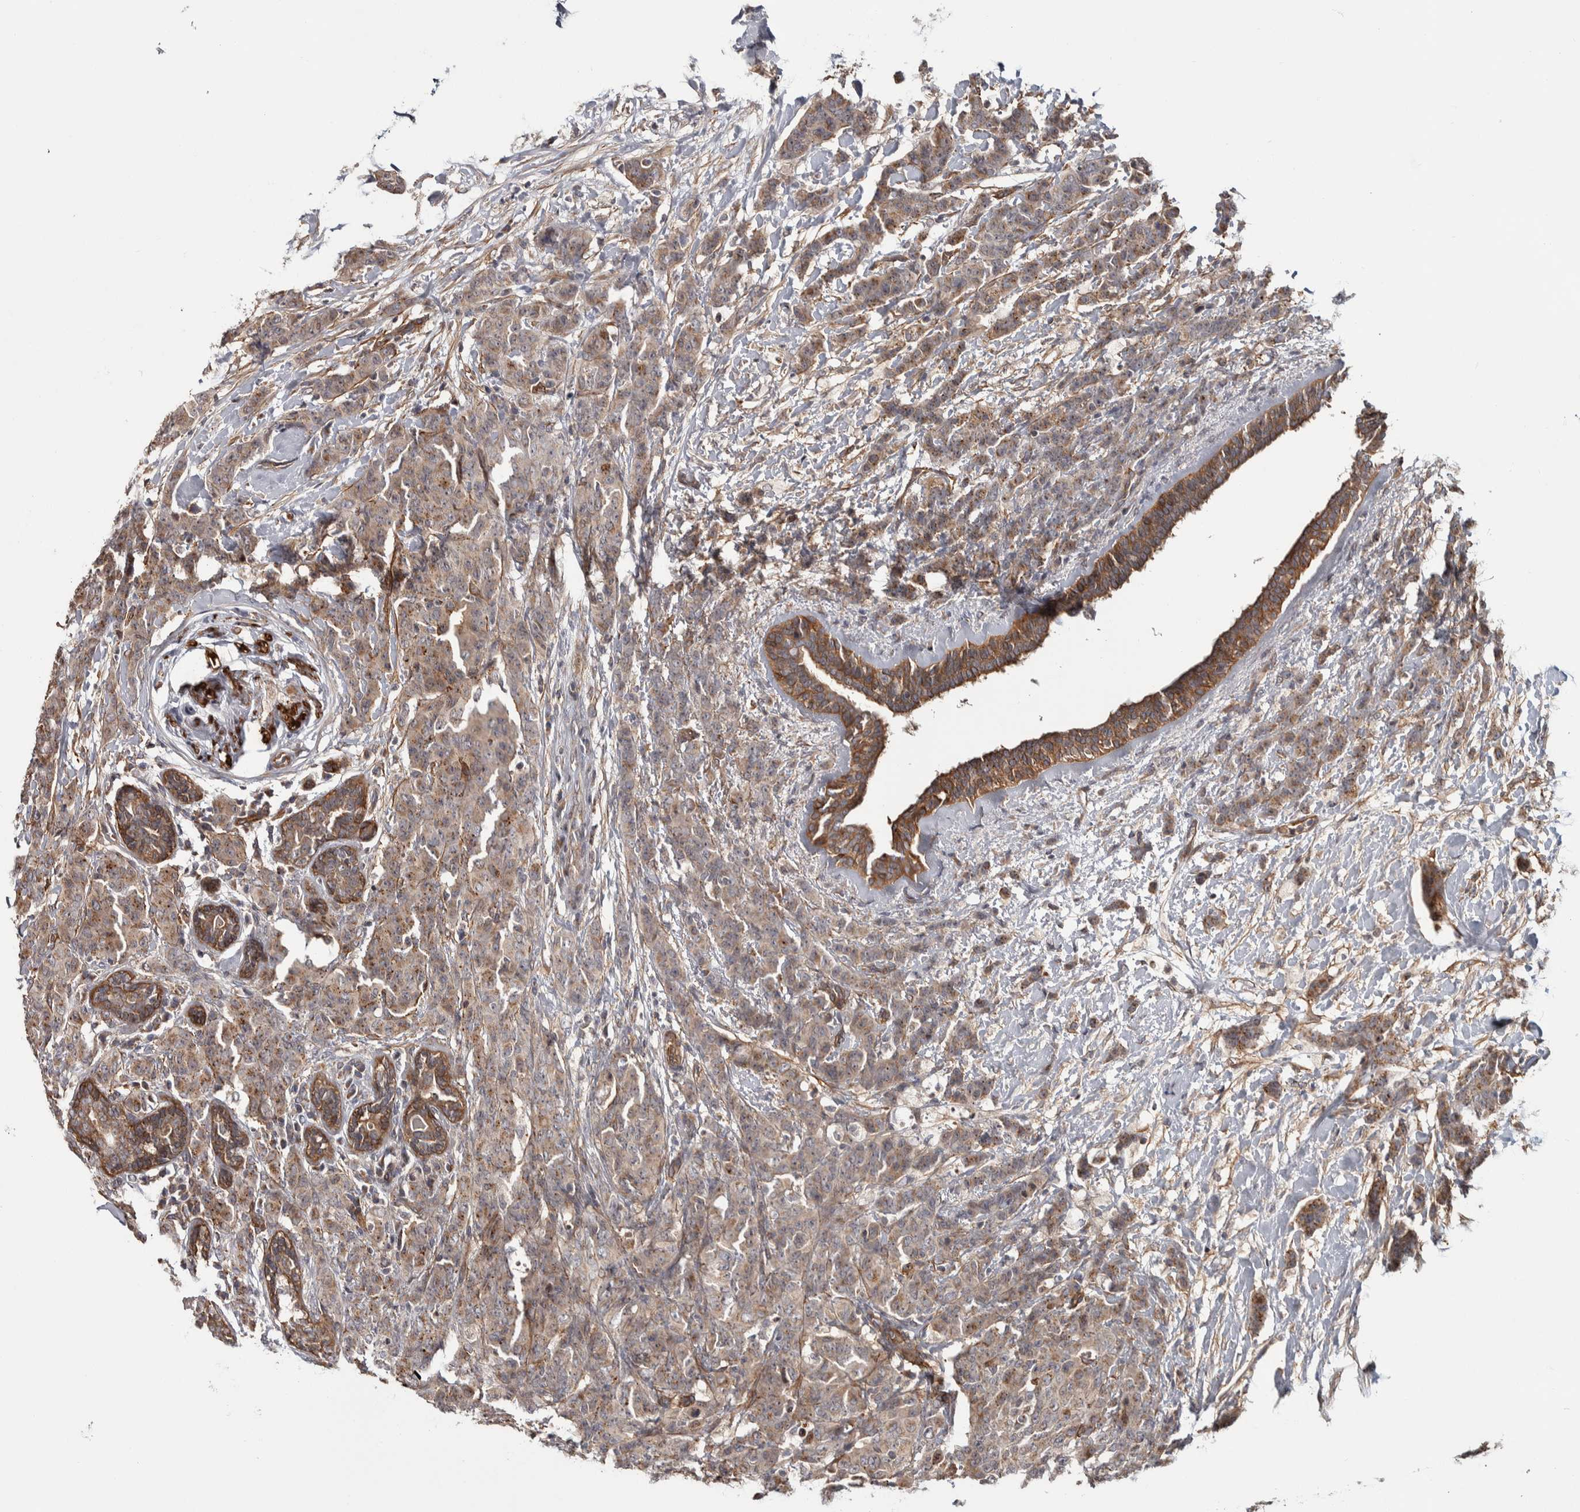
{"staining": {"intensity": "weak", "quantity": ">75%", "location": "cytoplasmic/membranous"}, "tissue": "breast cancer", "cell_type": "Tumor cells", "image_type": "cancer", "snomed": [{"axis": "morphology", "description": "Normal tissue, NOS"}, {"axis": "morphology", "description": "Duct carcinoma"}, {"axis": "topography", "description": "Breast"}], "caption": "Tumor cells show low levels of weak cytoplasmic/membranous staining in approximately >75% of cells in breast cancer.", "gene": "CHMP4C", "patient": {"sex": "female", "age": 40}}